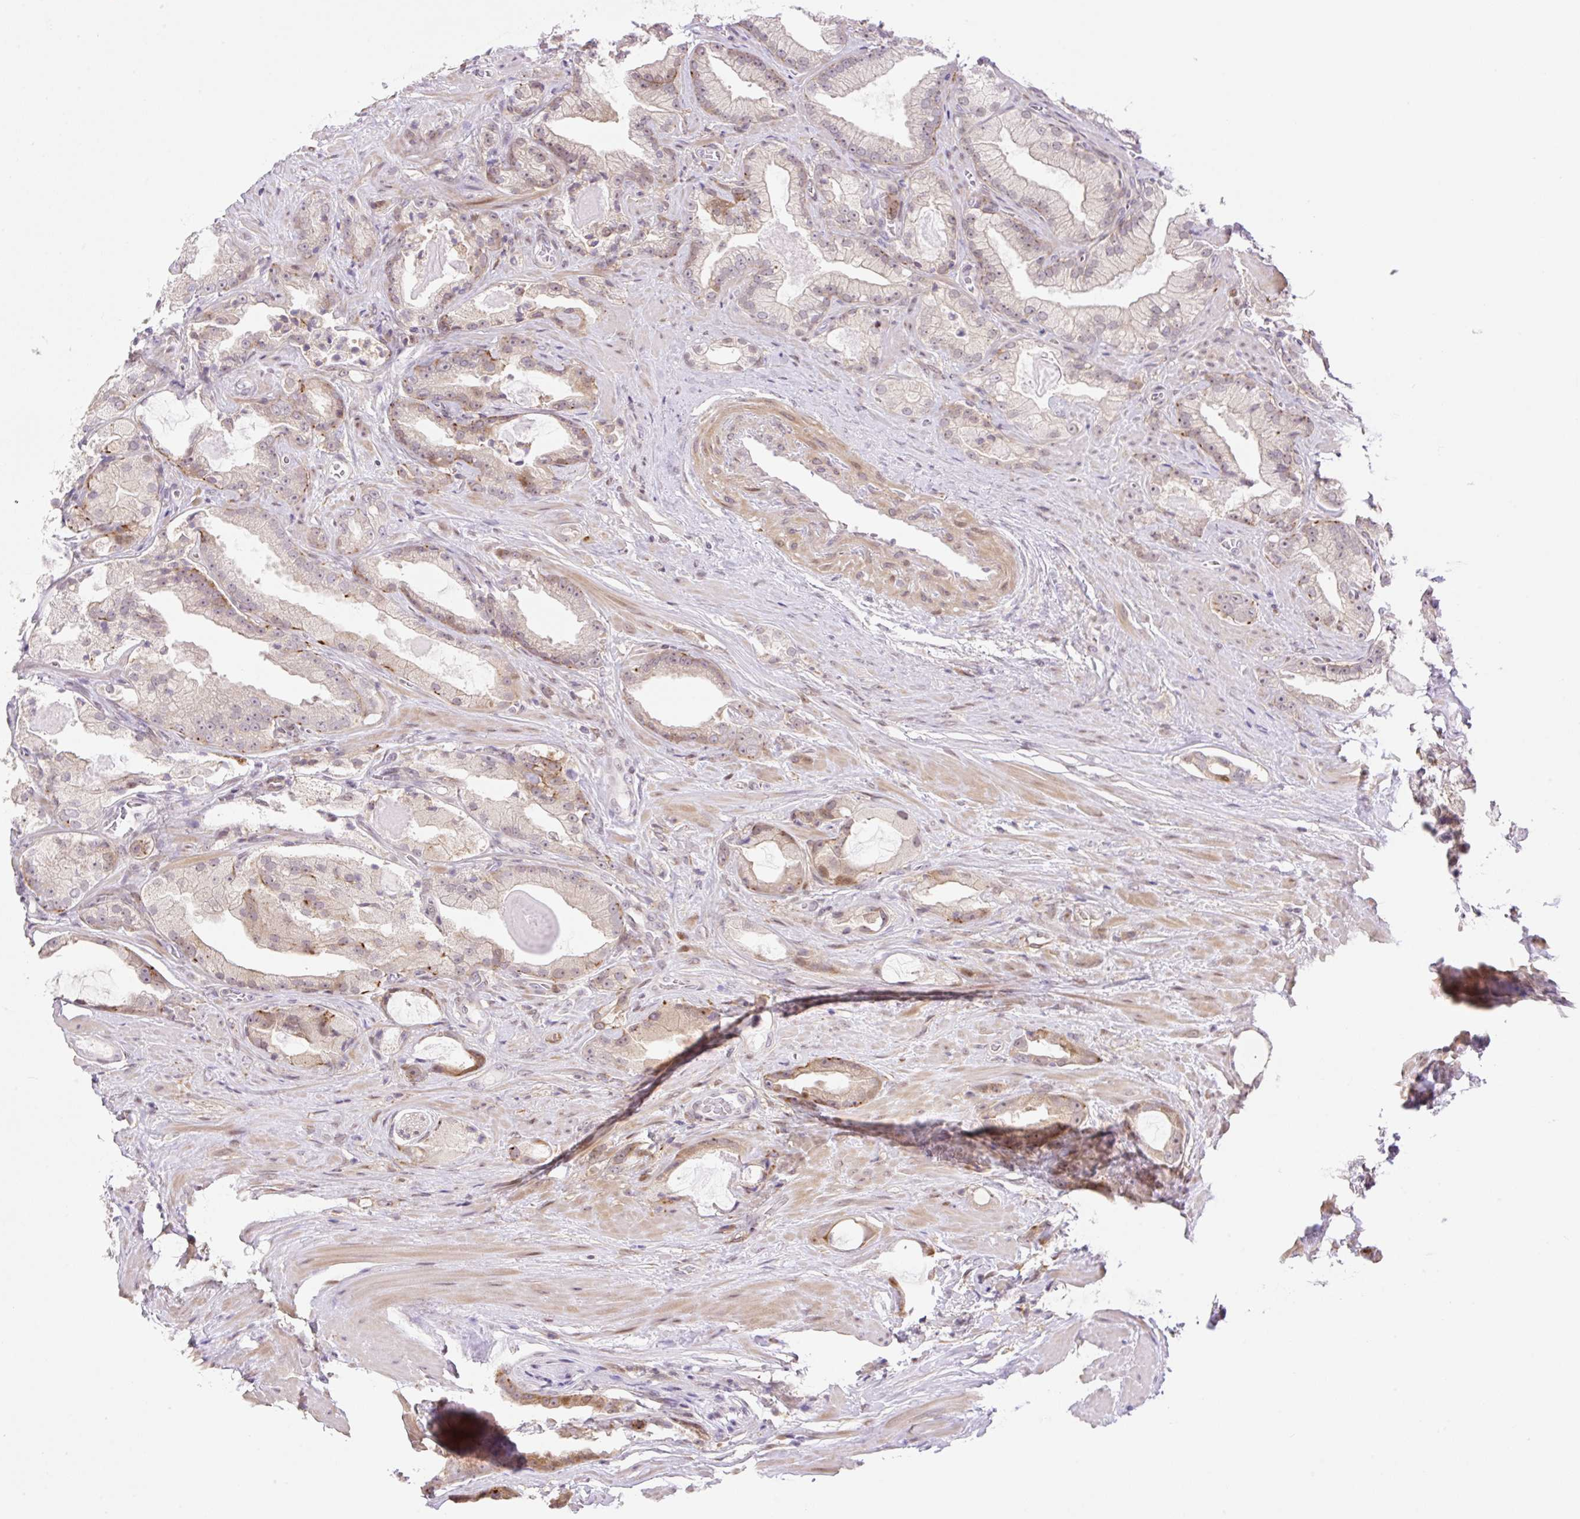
{"staining": {"intensity": "moderate", "quantity": "<25%", "location": "cytoplasmic/membranous,nuclear"}, "tissue": "prostate cancer", "cell_type": "Tumor cells", "image_type": "cancer", "snomed": [{"axis": "morphology", "description": "Adenocarcinoma, High grade"}, {"axis": "topography", "description": "Prostate"}], "caption": "Immunohistochemical staining of adenocarcinoma (high-grade) (prostate) shows low levels of moderate cytoplasmic/membranous and nuclear expression in about <25% of tumor cells.", "gene": "ZFP41", "patient": {"sex": "male", "age": 68}}